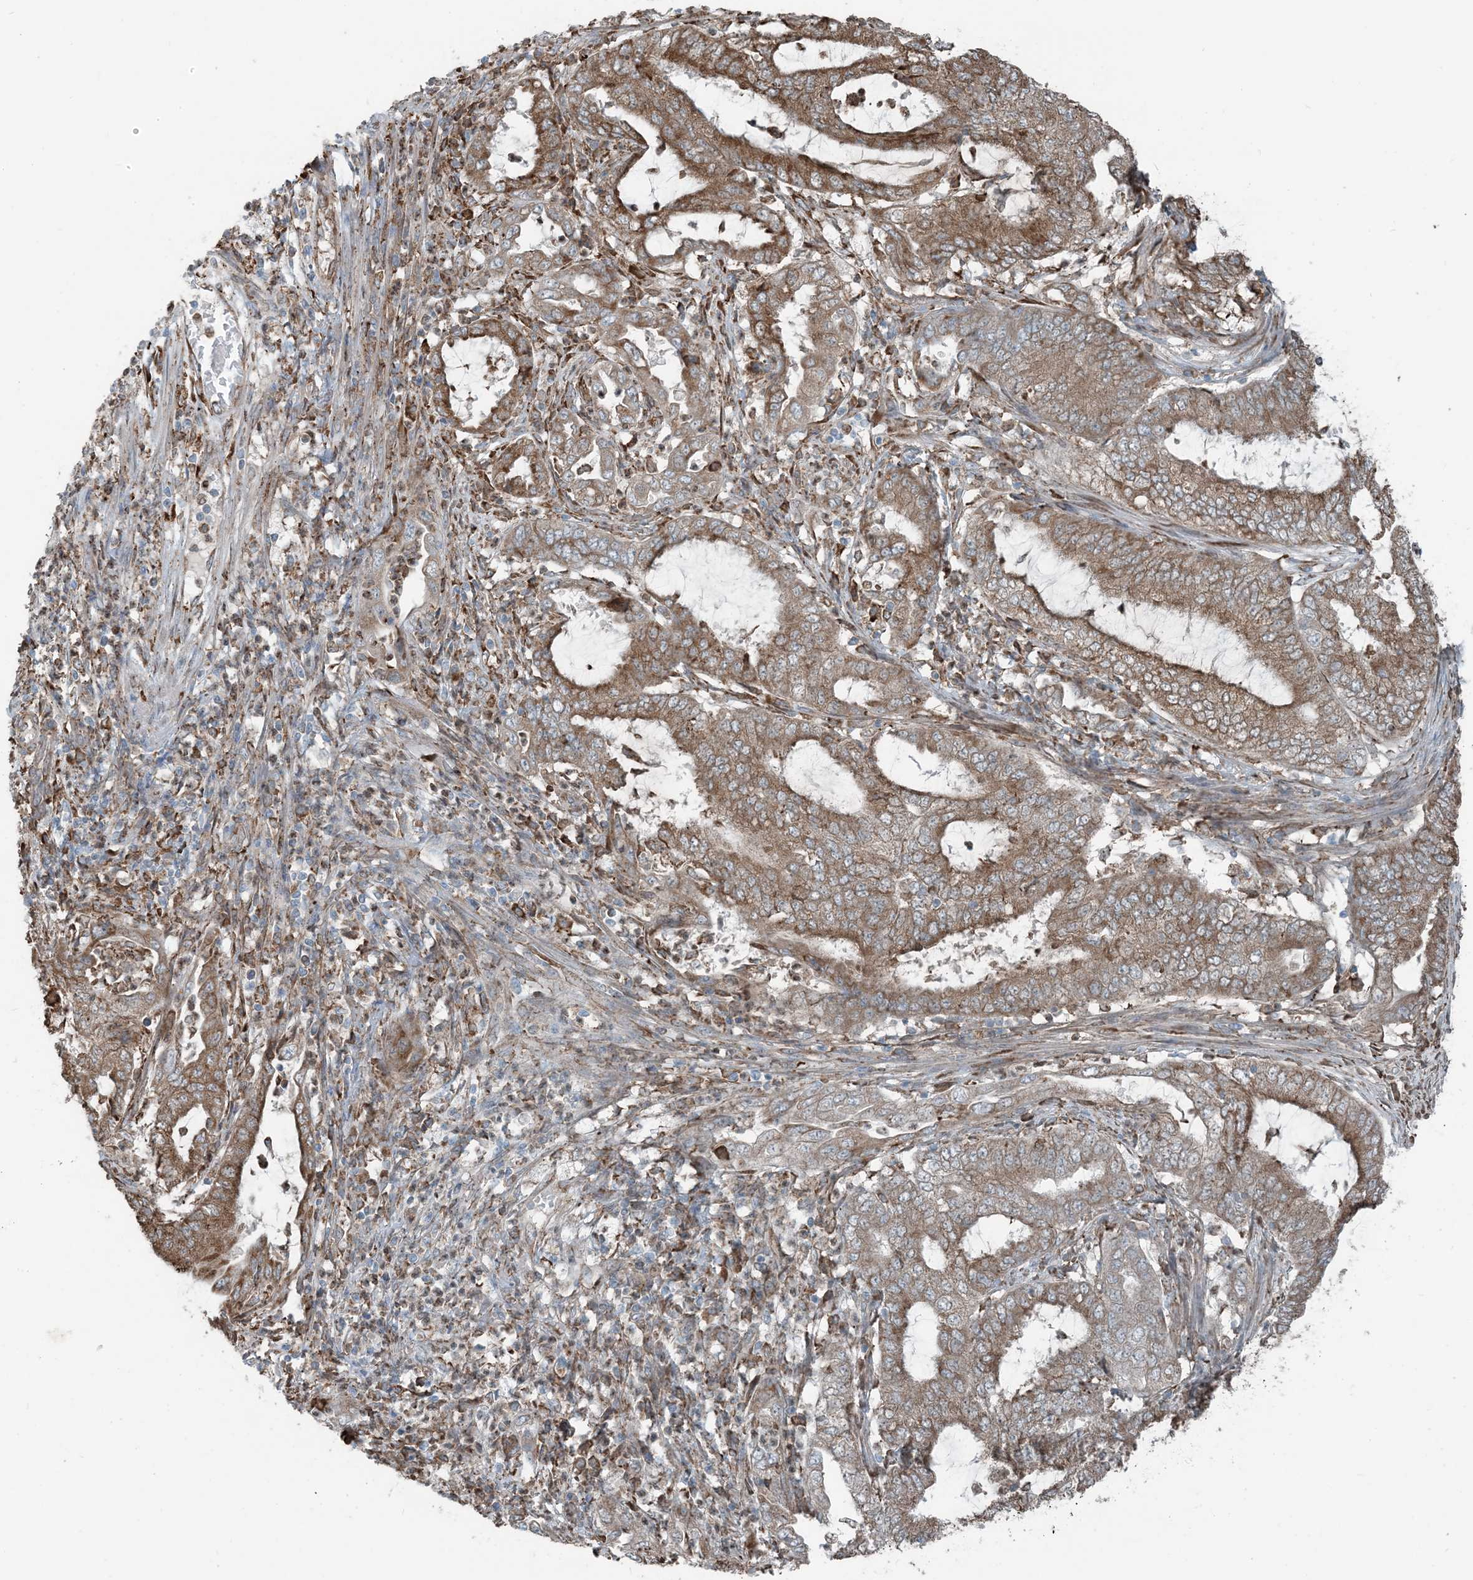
{"staining": {"intensity": "moderate", "quantity": ">75%", "location": "cytoplasmic/membranous"}, "tissue": "endometrial cancer", "cell_type": "Tumor cells", "image_type": "cancer", "snomed": [{"axis": "morphology", "description": "Adenocarcinoma, NOS"}, {"axis": "topography", "description": "Endometrium"}], "caption": "DAB (3,3'-diaminobenzidine) immunohistochemical staining of endometrial adenocarcinoma reveals moderate cytoplasmic/membranous protein staining in about >75% of tumor cells. Nuclei are stained in blue.", "gene": "CERKL", "patient": {"sex": "female", "age": 51}}